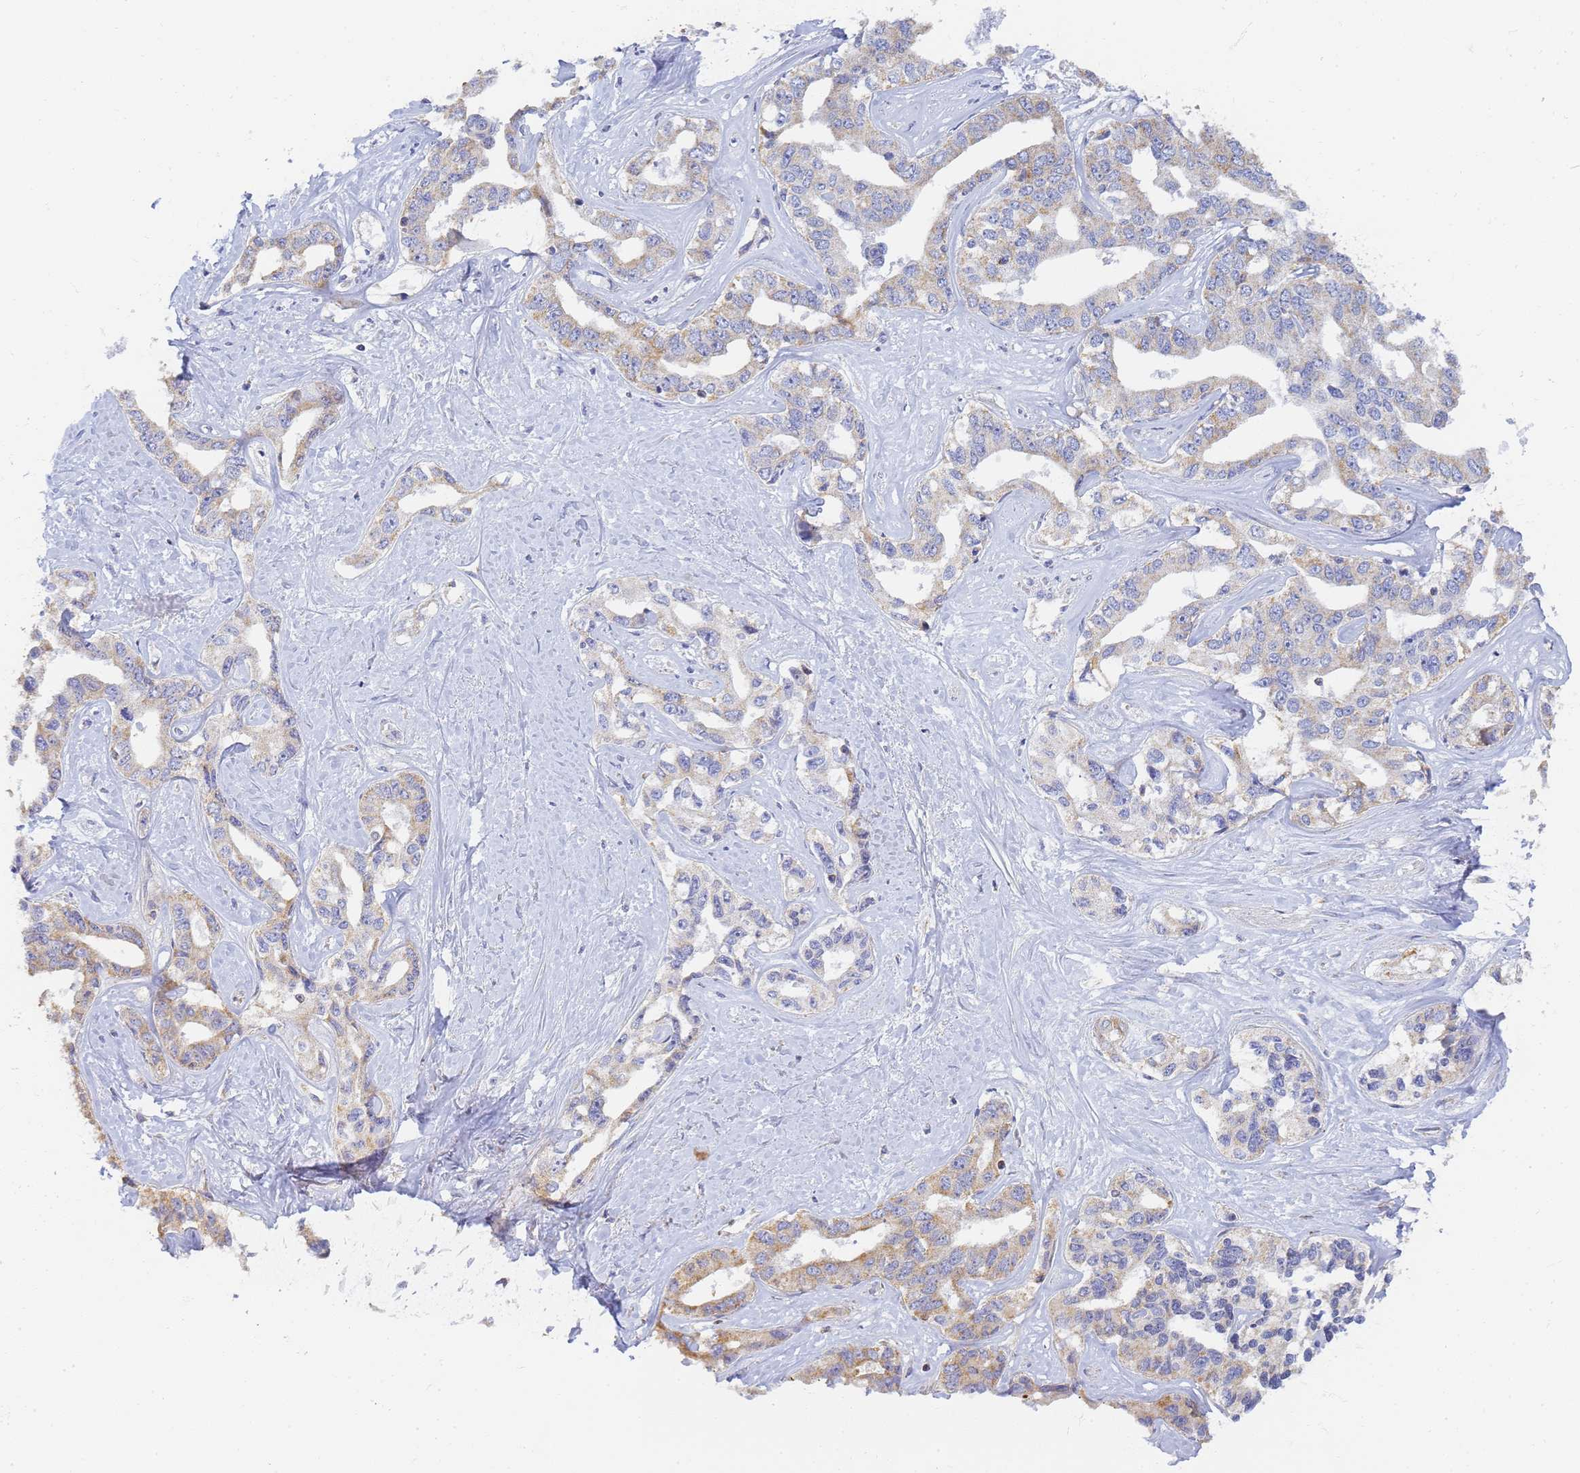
{"staining": {"intensity": "moderate", "quantity": "<25%", "location": "cytoplasmic/membranous"}, "tissue": "liver cancer", "cell_type": "Tumor cells", "image_type": "cancer", "snomed": [{"axis": "morphology", "description": "Cholangiocarcinoma"}, {"axis": "topography", "description": "Liver"}], "caption": "Approximately <25% of tumor cells in liver cancer show moderate cytoplasmic/membranous protein staining as visualized by brown immunohistochemical staining.", "gene": "UTP23", "patient": {"sex": "male", "age": 59}}